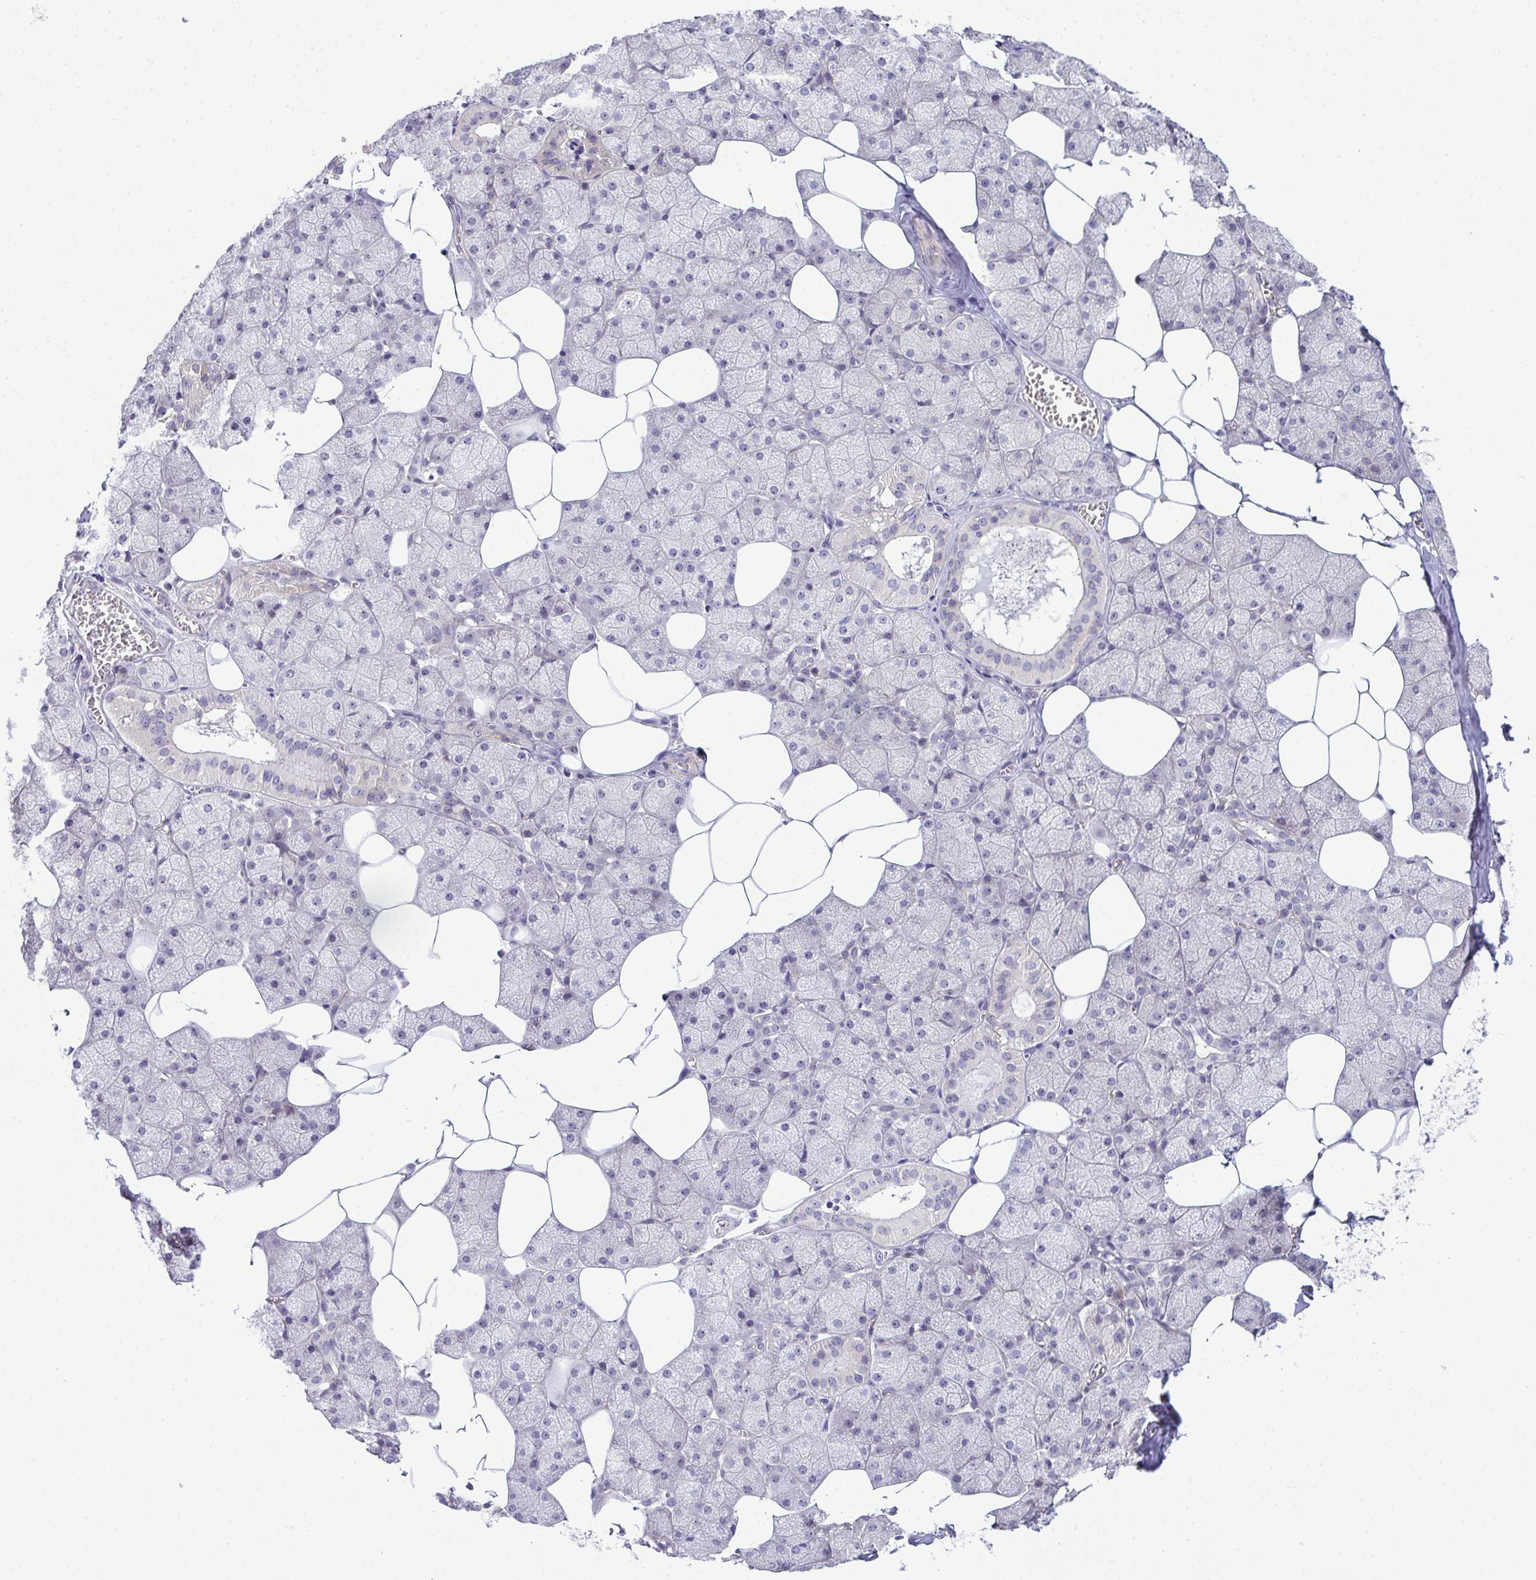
{"staining": {"intensity": "weak", "quantity": "<25%", "location": "cytoplasmic/membranous"}, "tissue": "salivary gland", "cell_type": "Glandular cells", "image_type": "normal", "snomed": [{"axis": "morphology", "description": "Normal tissue, NOS"}, {"axis": "topography", "description": "Salivary gland"}, {"axis": "topography", "description": "Peripheral nerve tissue"}], "caption": "IHC of normal salivary gland shows no staining in glandular cells.", "gene": "NT5C1A", "patient": {"sex": "male", "age": 38}}